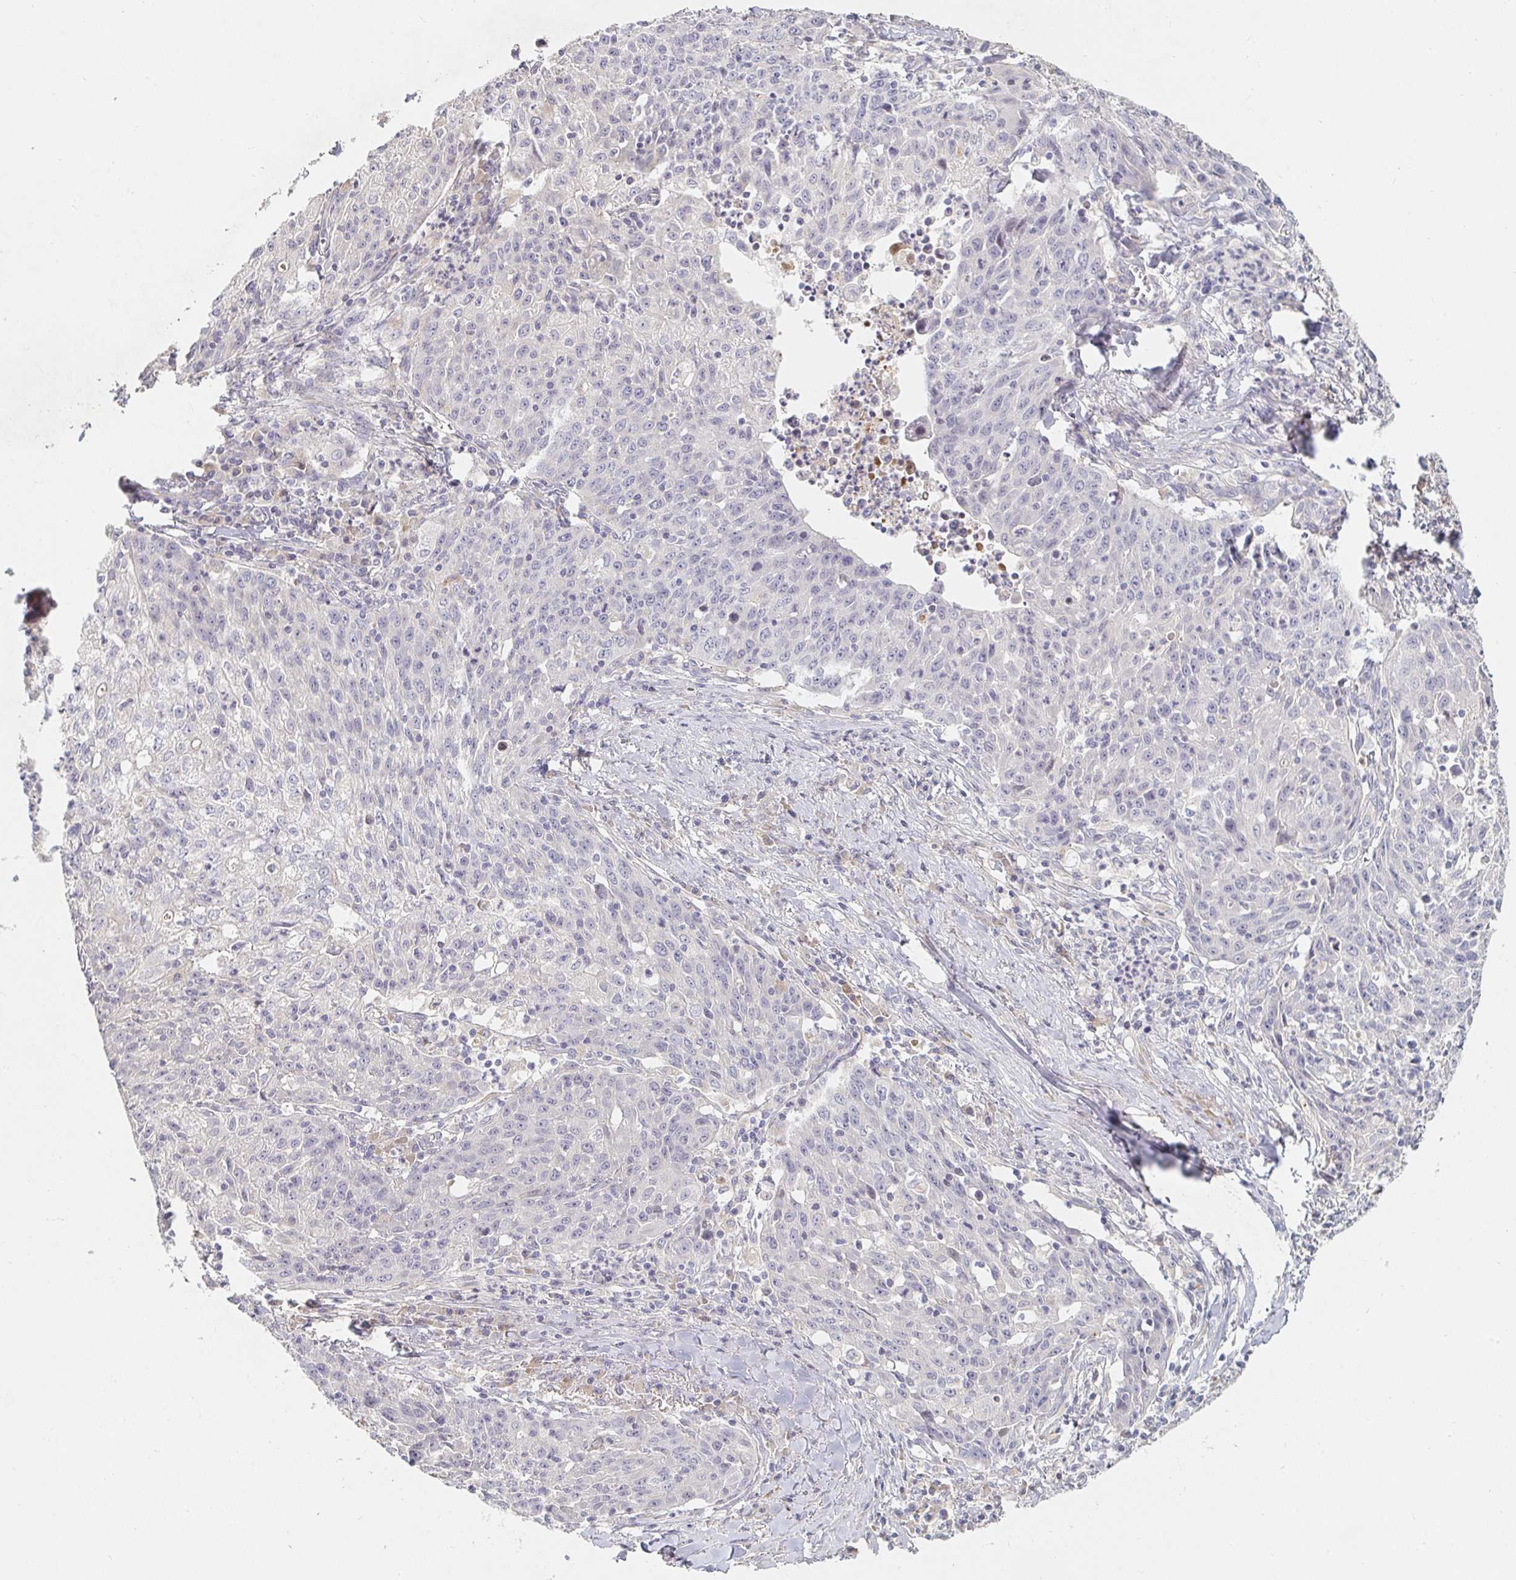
{"staining": {"intensity": "negative", "quantity": "none", "location": "none"}, "tissue": "lung cancer", "cell_type": "Tumor cells", "image_type": "cancer", "snomed": [{"axis": "morphology", "description": "Squamous cell carcinoma, NOS"}, {"axis": "morphology", "description": "Squamous cell carcinoma, metastatic, NOS"}, {"axis": "topography", "description": "Bronchus"}, {"axis": "topography", "description": "Lung"}], "caption": "Immunohistochemistry (IHC) micrograph of lung squamous cell carcinoma stained for a protein (brown), which displays no staining in tumor cells.", "gene": "NME9", "patient": {"sex": "male", "age": 62}}